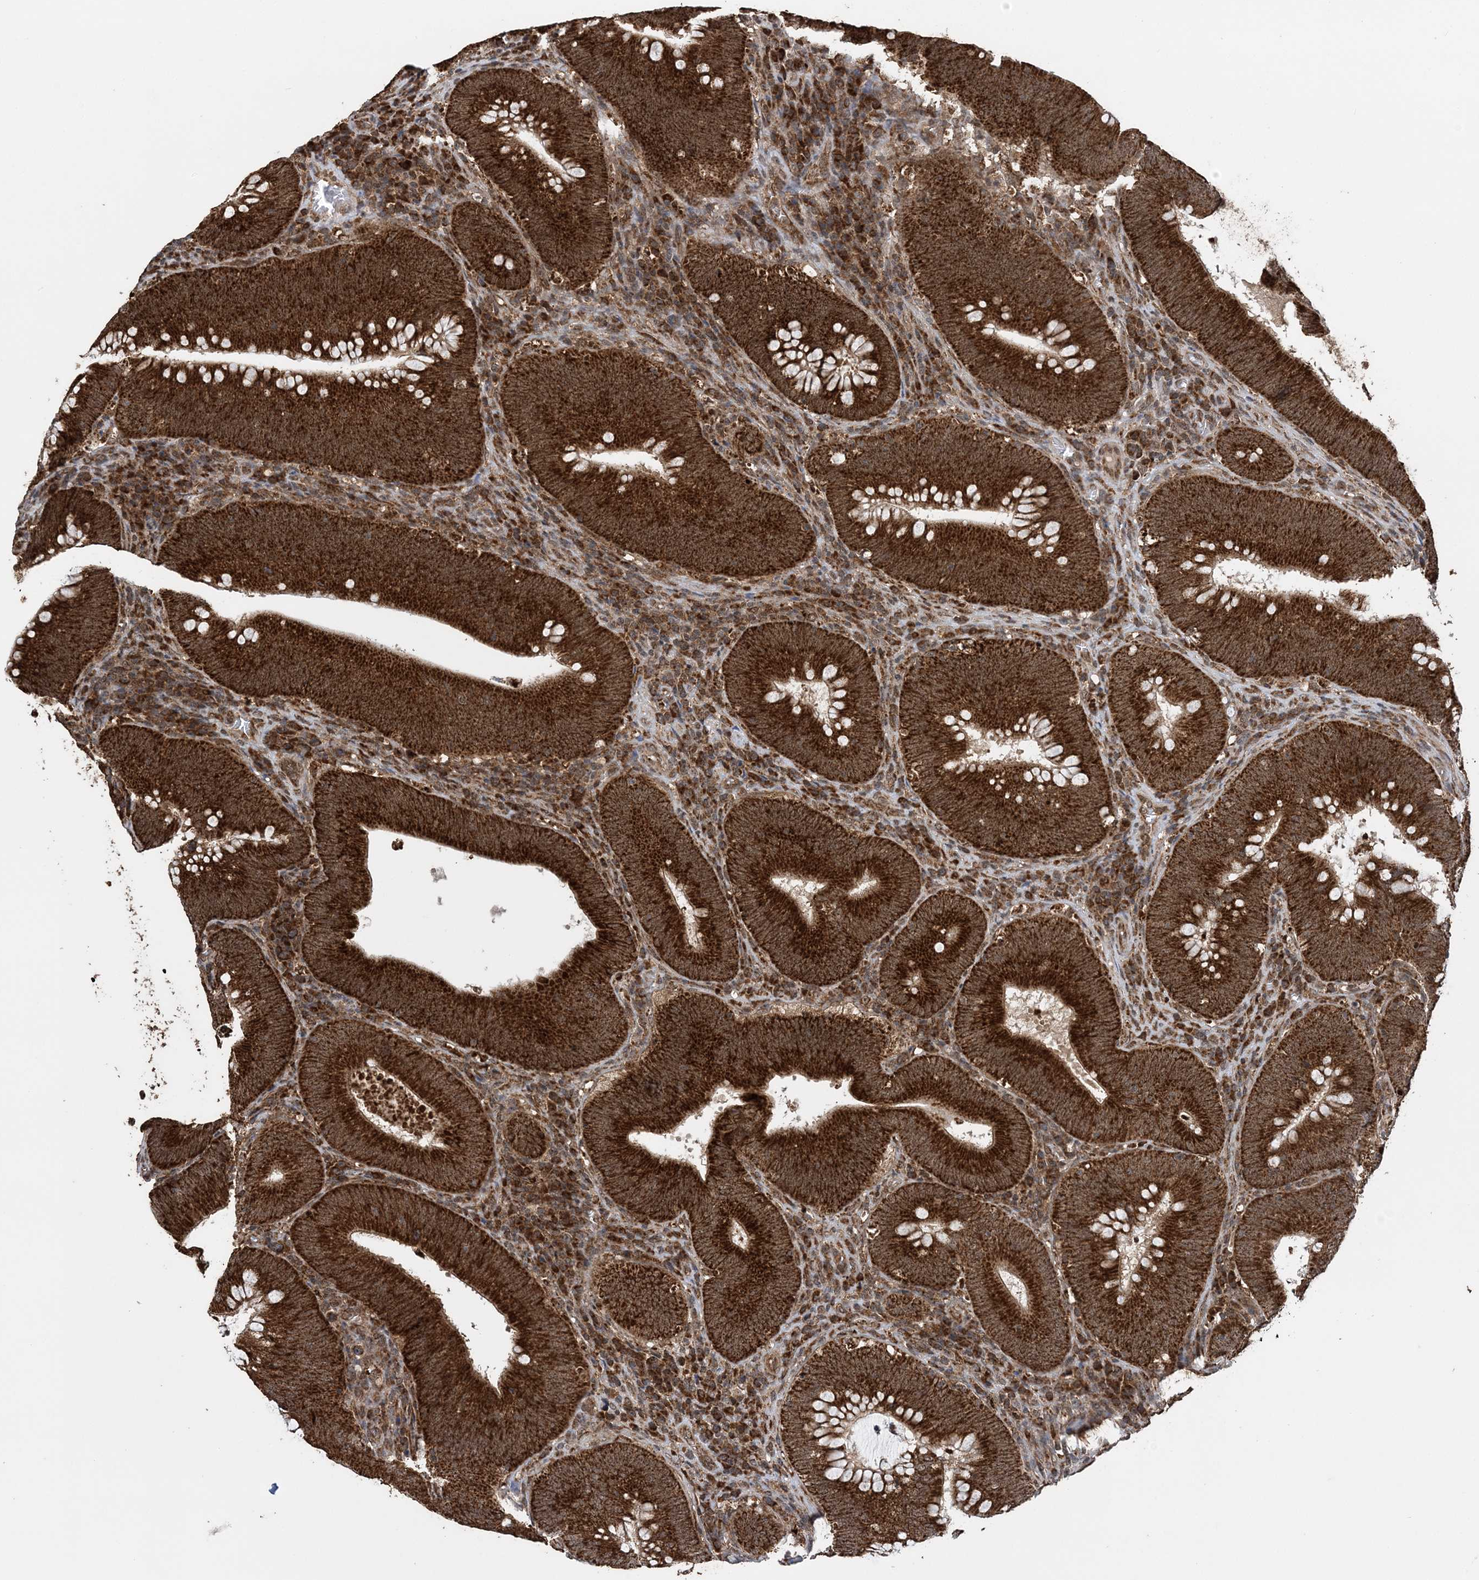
{"staining": {"intensity": "strong", "quantity": ">75%", "location": "cytoplasmic/membranous"}, "tissue": "colorectal cancer", "cell_type": "Tumor cells", "image_type": "cancer", "snomed": [{"axis": "morphology", "description": "Normal tissue, NOS"}, {"axis": "topography", "description": "Colon"}], "caption": "The photomicrograph exhibits staining of colorectal cancer, revealing strong cytoplasmic/membranous protein positivity (brown color) within tumor cells.", "gene": "PCBP1", "patient": {"sex": "female", "age": 82}}